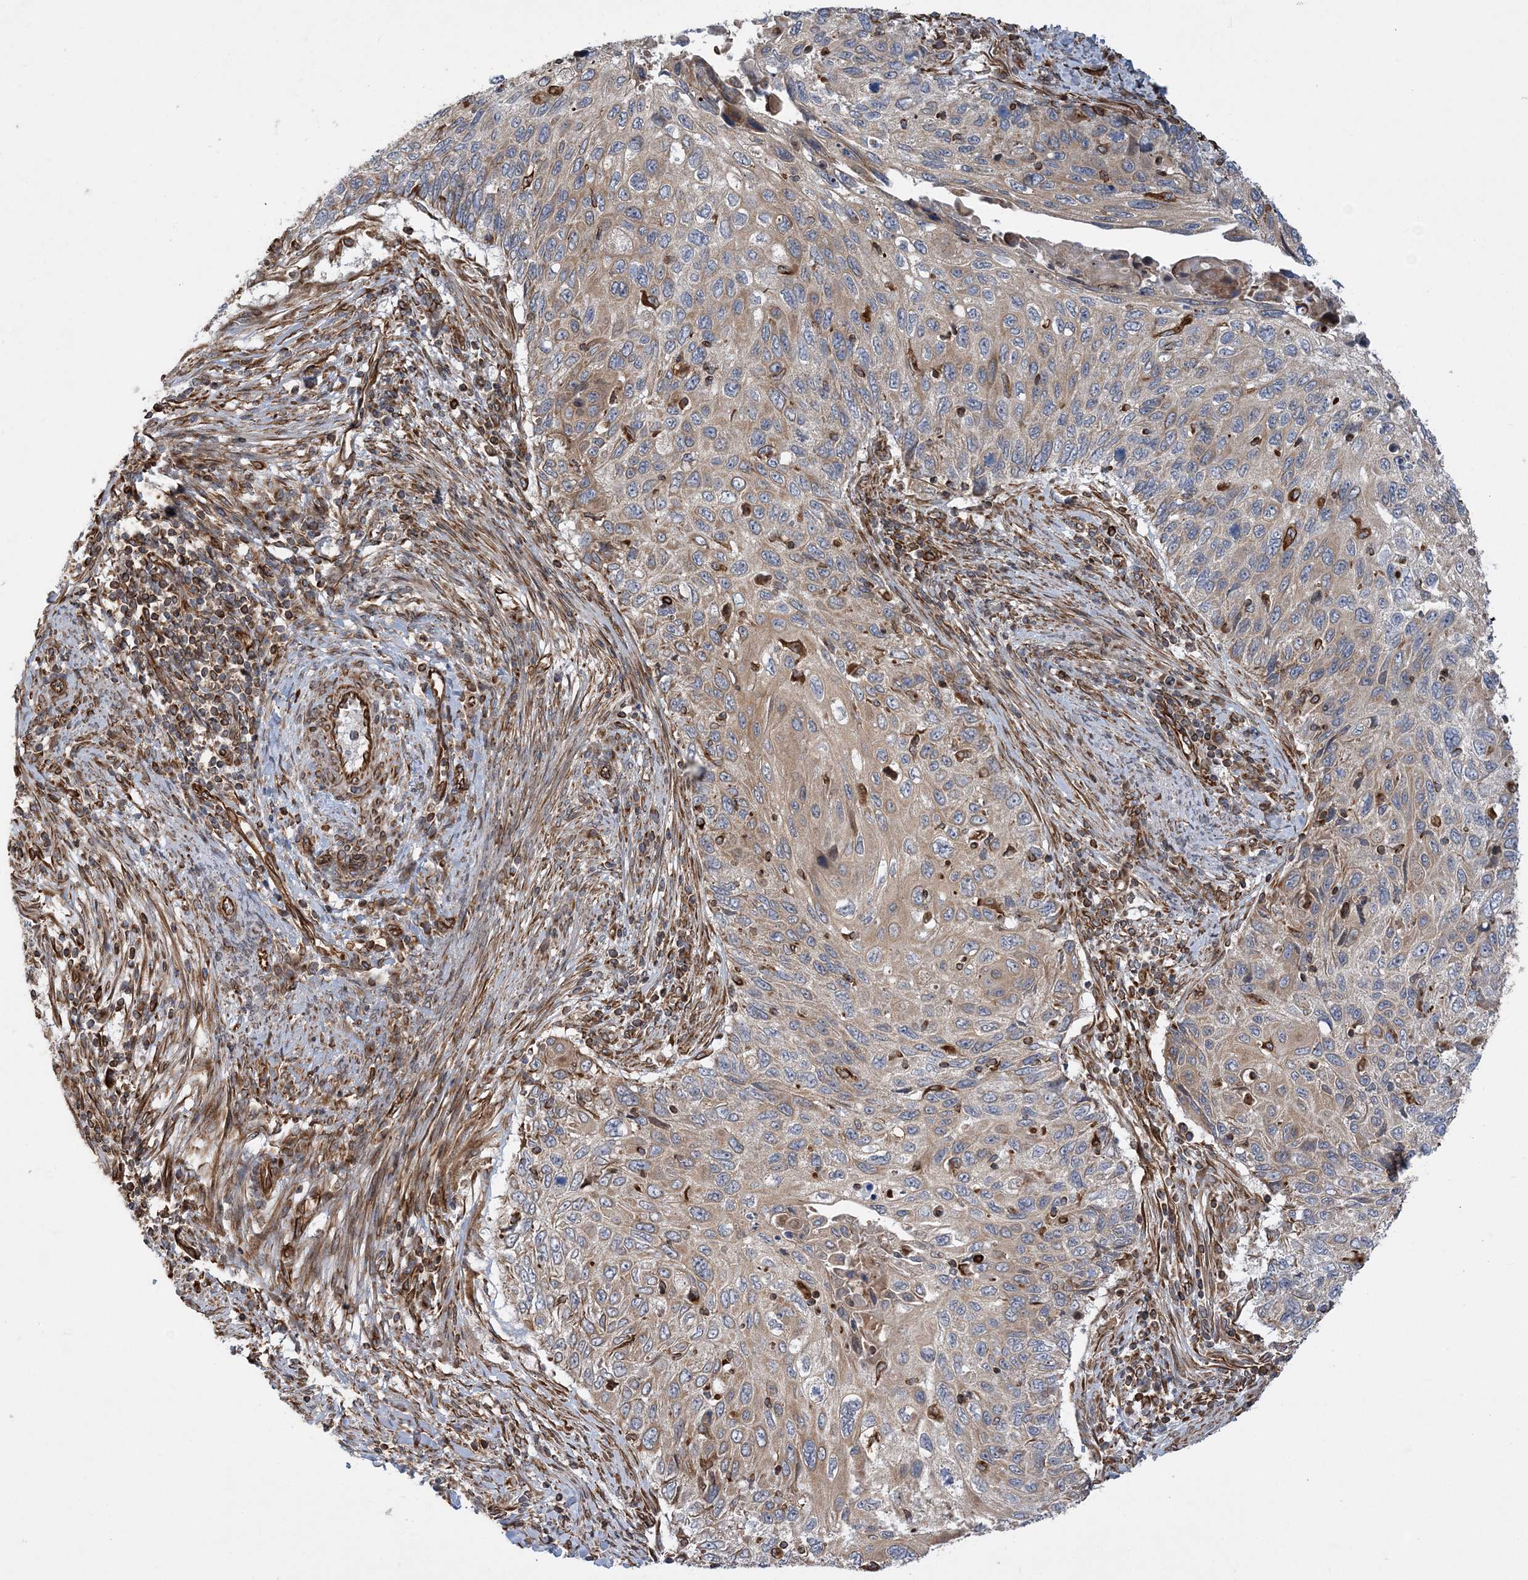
{"staining": {"intensity": "weak", "quantity": "25%-75%", "location": "cytoplasmic/membranous"}, "tissue": "cervical cancer", "cell_type": "Tumor cells", "image_type": "cancer", "snomed": [{"axis": "morphology", "description": "Squamous cell carcinoma, NOS"}, {"axis": "topography", "description": "Cervix"}], "caption": "This is a micrograph of immunohistochemistry staining of cervical cancer, which shows weak expression in the cytoplasmic/membranous of tumor cells.", "gene": "FAM114A2", "patient": {"sex": "female", "age": 70}}